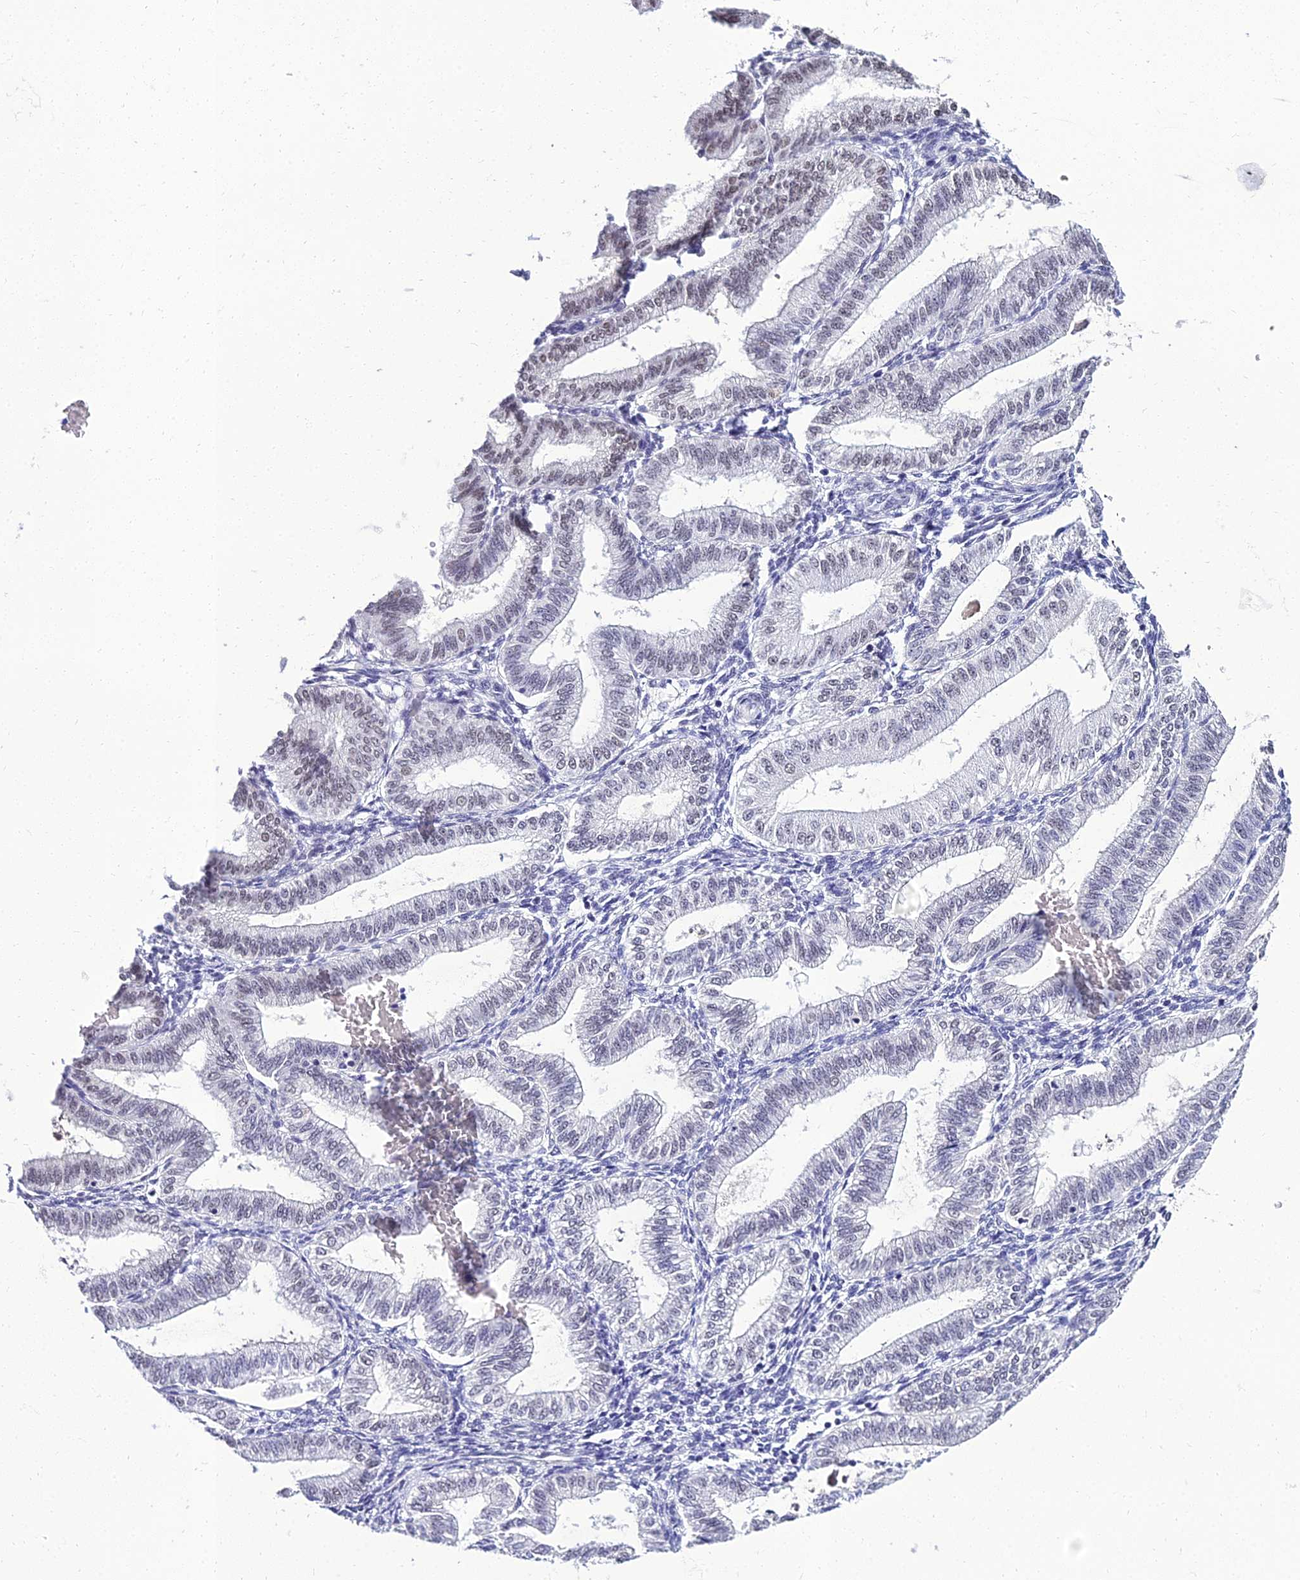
{"staining": {"intensity": "negative", "quantity": "none", "location": "none"}, "tissue": "endometrium", "cell_type": "Cells in endometrial stroma", "image_type": "normal", "snomed": [{"axis": "morphology", "description": "Normal tissue, NOS"}, {"axis": "topography", "description": "Endometrium"}], "caption": "A high-resolution histopathology image shows immunohistochemistry staining of benign endometrium, which demonstrates no significant positivity in cells in endometrial stroma.", "gene": "PPP4R2", "patient": {"sex": "female", "age": 39}}